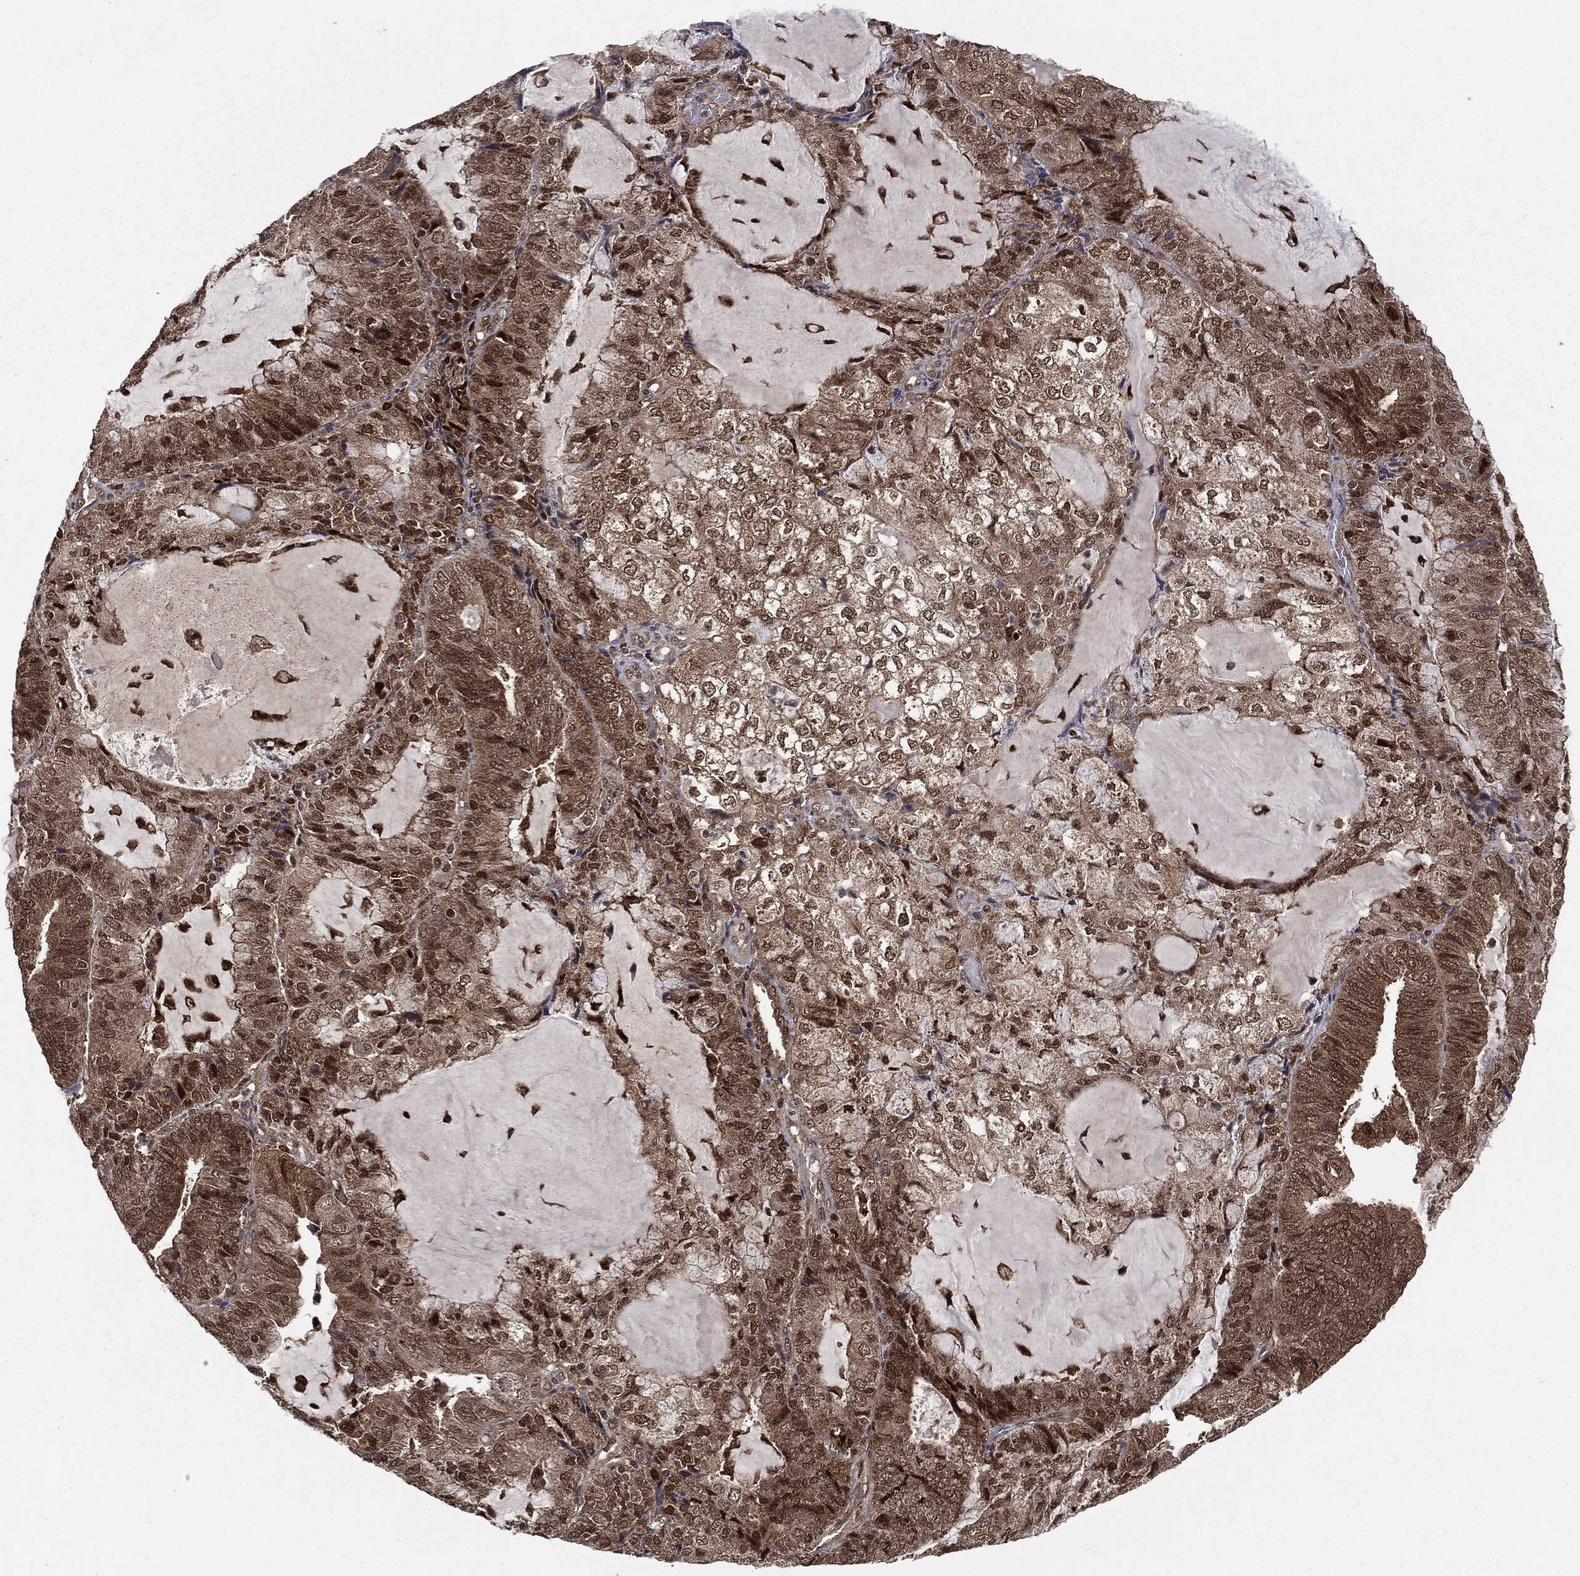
{"staining": {"intensity": "moderate", "quantity": ">75%", "location": "cytoplasmic/membranous,nuclear"}, "tissue": "endometrial cancer", "cell_type": "Tumor cells", "image_type": "cancer", "snomed": [{"axis": "morphology", "description": "Adenocarcinoma, NOS"}, {"axis": "topography", "description": "Endometrium"}], "caption": "Protein analysis of endometrial adenocarcinoma tissue shows moderate cytoplasmic/membranous and nuclear expression in about >75% of tumor cells. (DAB IHC, brown staining for protein, blue staining for nuclei).", "gene": "PTPA", "patient": {"sex": "female", "age": 81}}